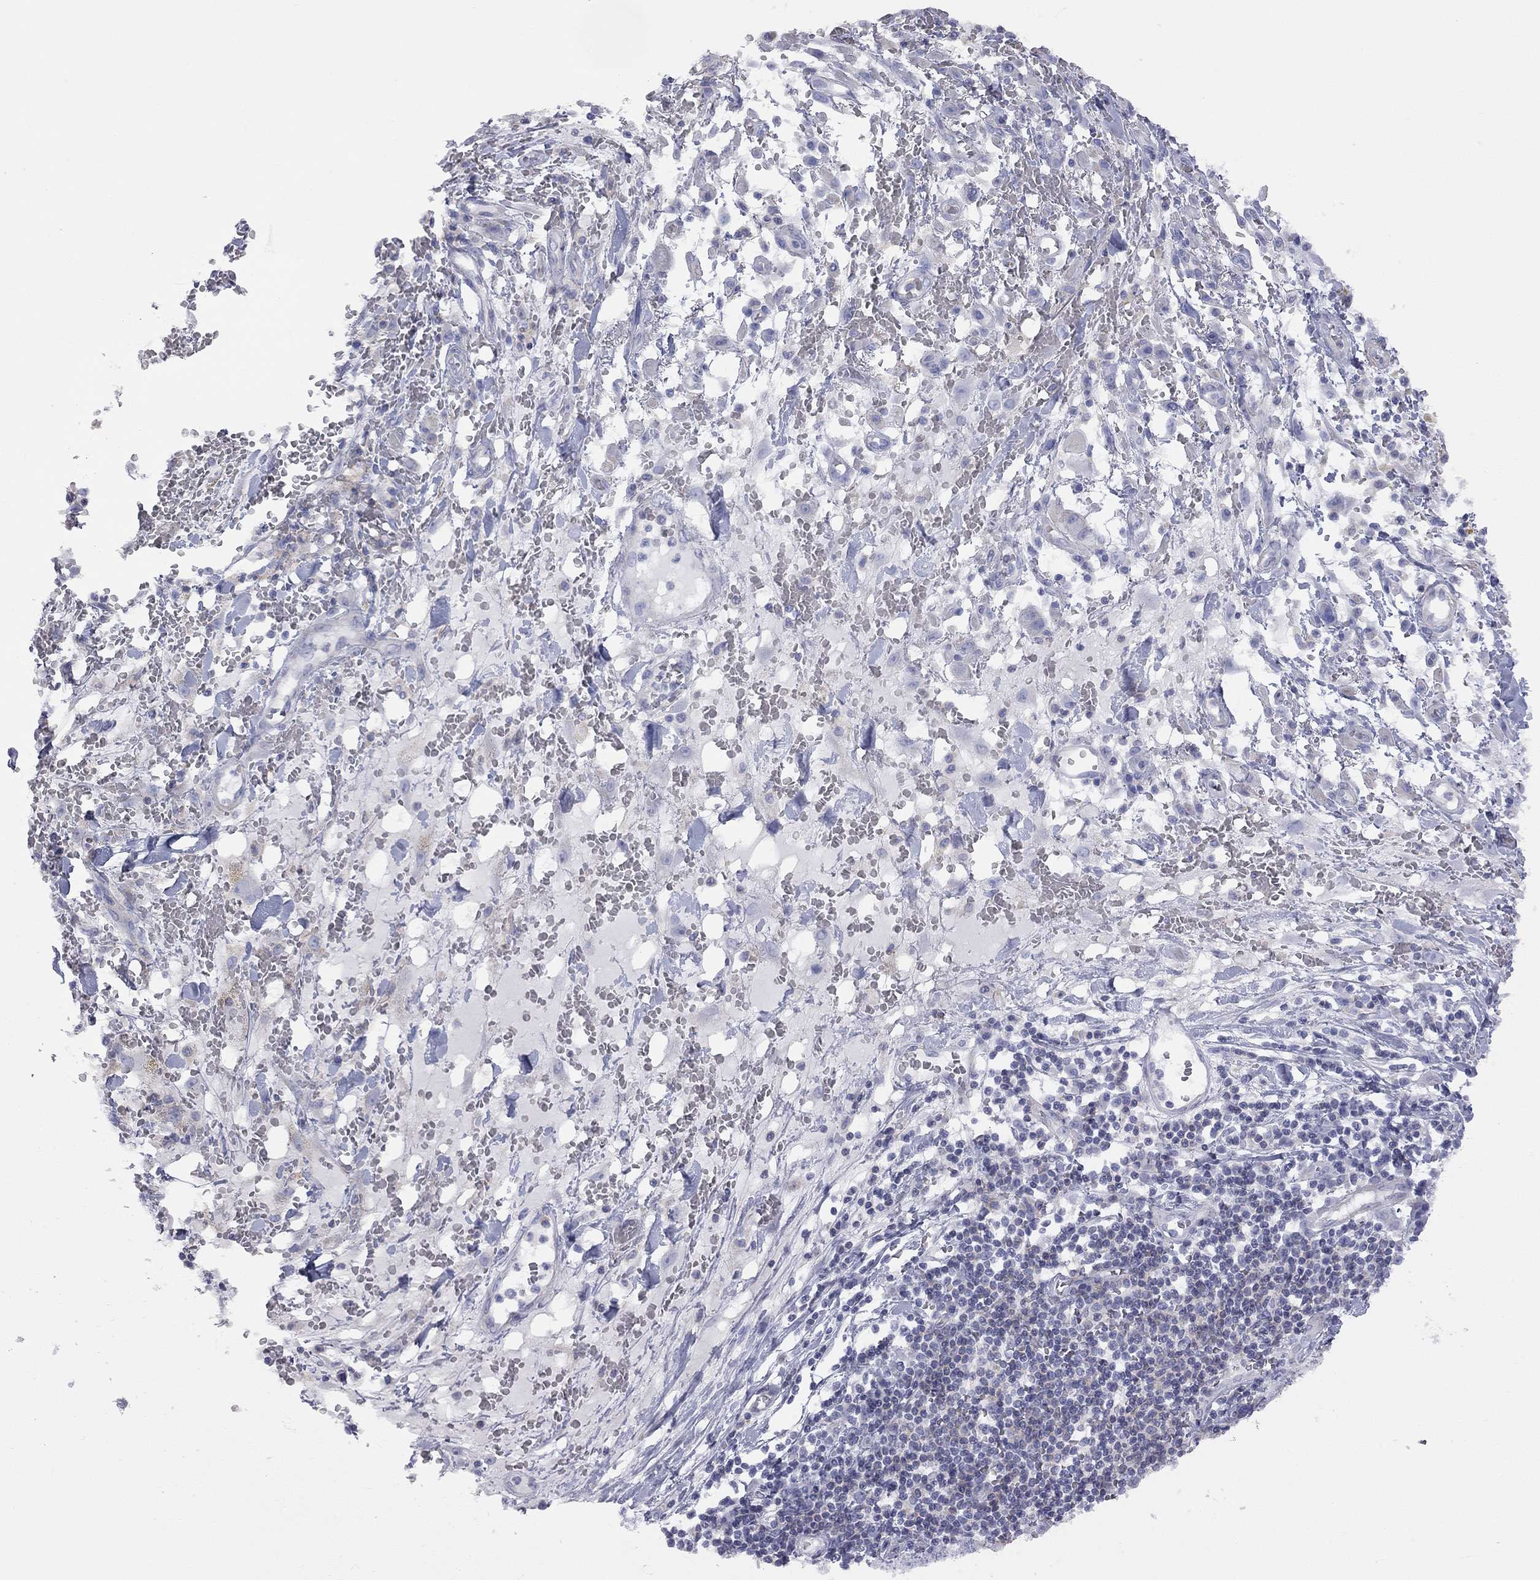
{"staining": {"intensity": "negative", "quantity": "none", "location": "none"}, "tissue": "melanoma", "cell_type": "Tumor cells", "image_type": "cancer", "snomed": [{"axis": "morphology", "description": "Malignant melanoma, NOS"}, {"axis": "topography", "description": "Skin"}], "caption": "There is no significant staining in tumor cells of malignant melanoma.", "gene": "ADCYAP1", "patient": {"sex": "female", "age": 91}}